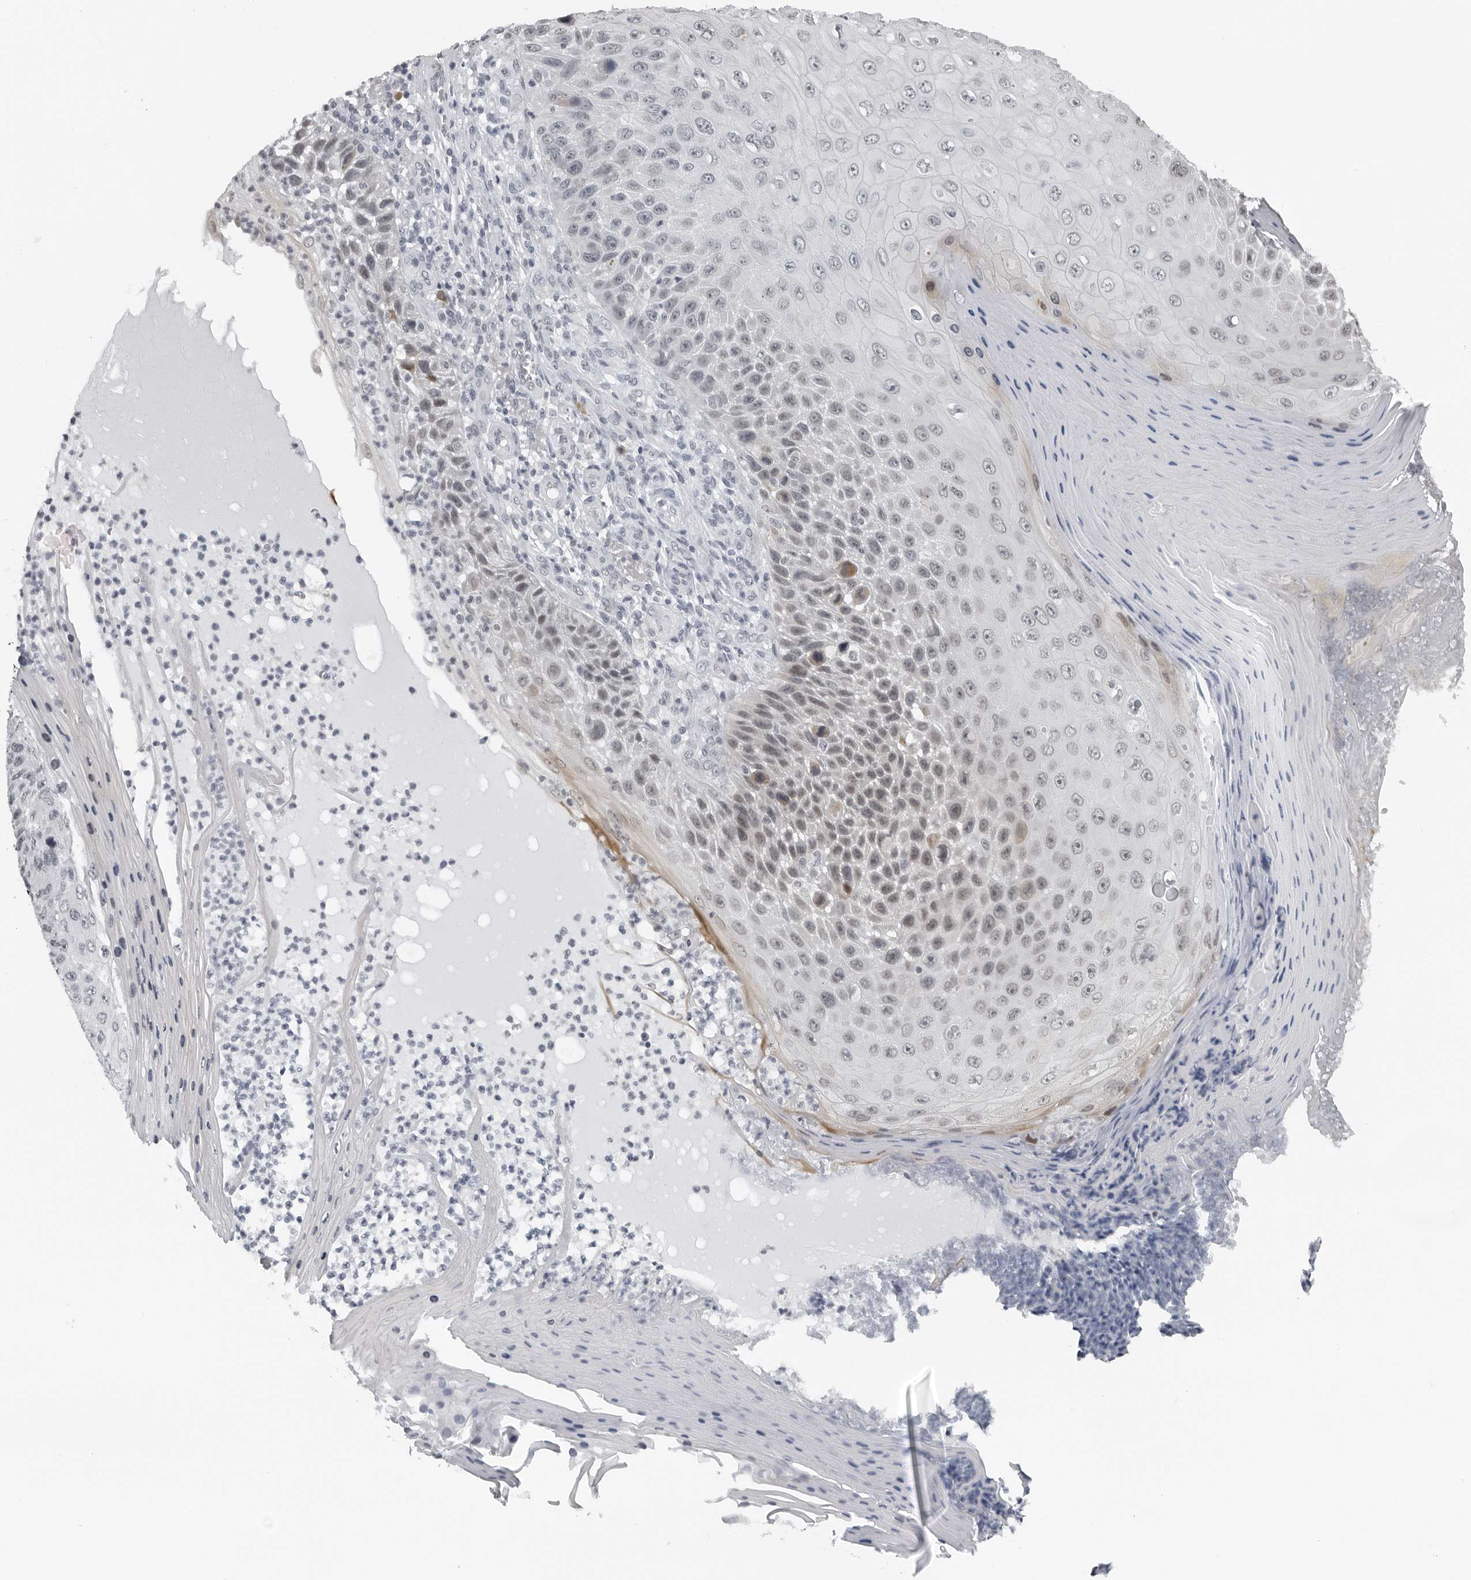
{"staining": {"intensity": "weak", "quantity": "<25%", "location": "cytoplasmic/membranous,nuclear"}, "tissue": "skin cancer", "cell_type": "Tumor cells", "image_type": "cancer", "snomed": [{"axis": "morphology", "description": "Squamous cell carcinoma, NOS"}, {"axis": "topography", "description": "Skin"}], "caption": "IHC micrograph of human skin squamous cell carcinoma stained for a protein (brown), which shows no expression in tumor cells.", "gene": "PPP1R42", "patient": {"sex": "female", "age": 88}}